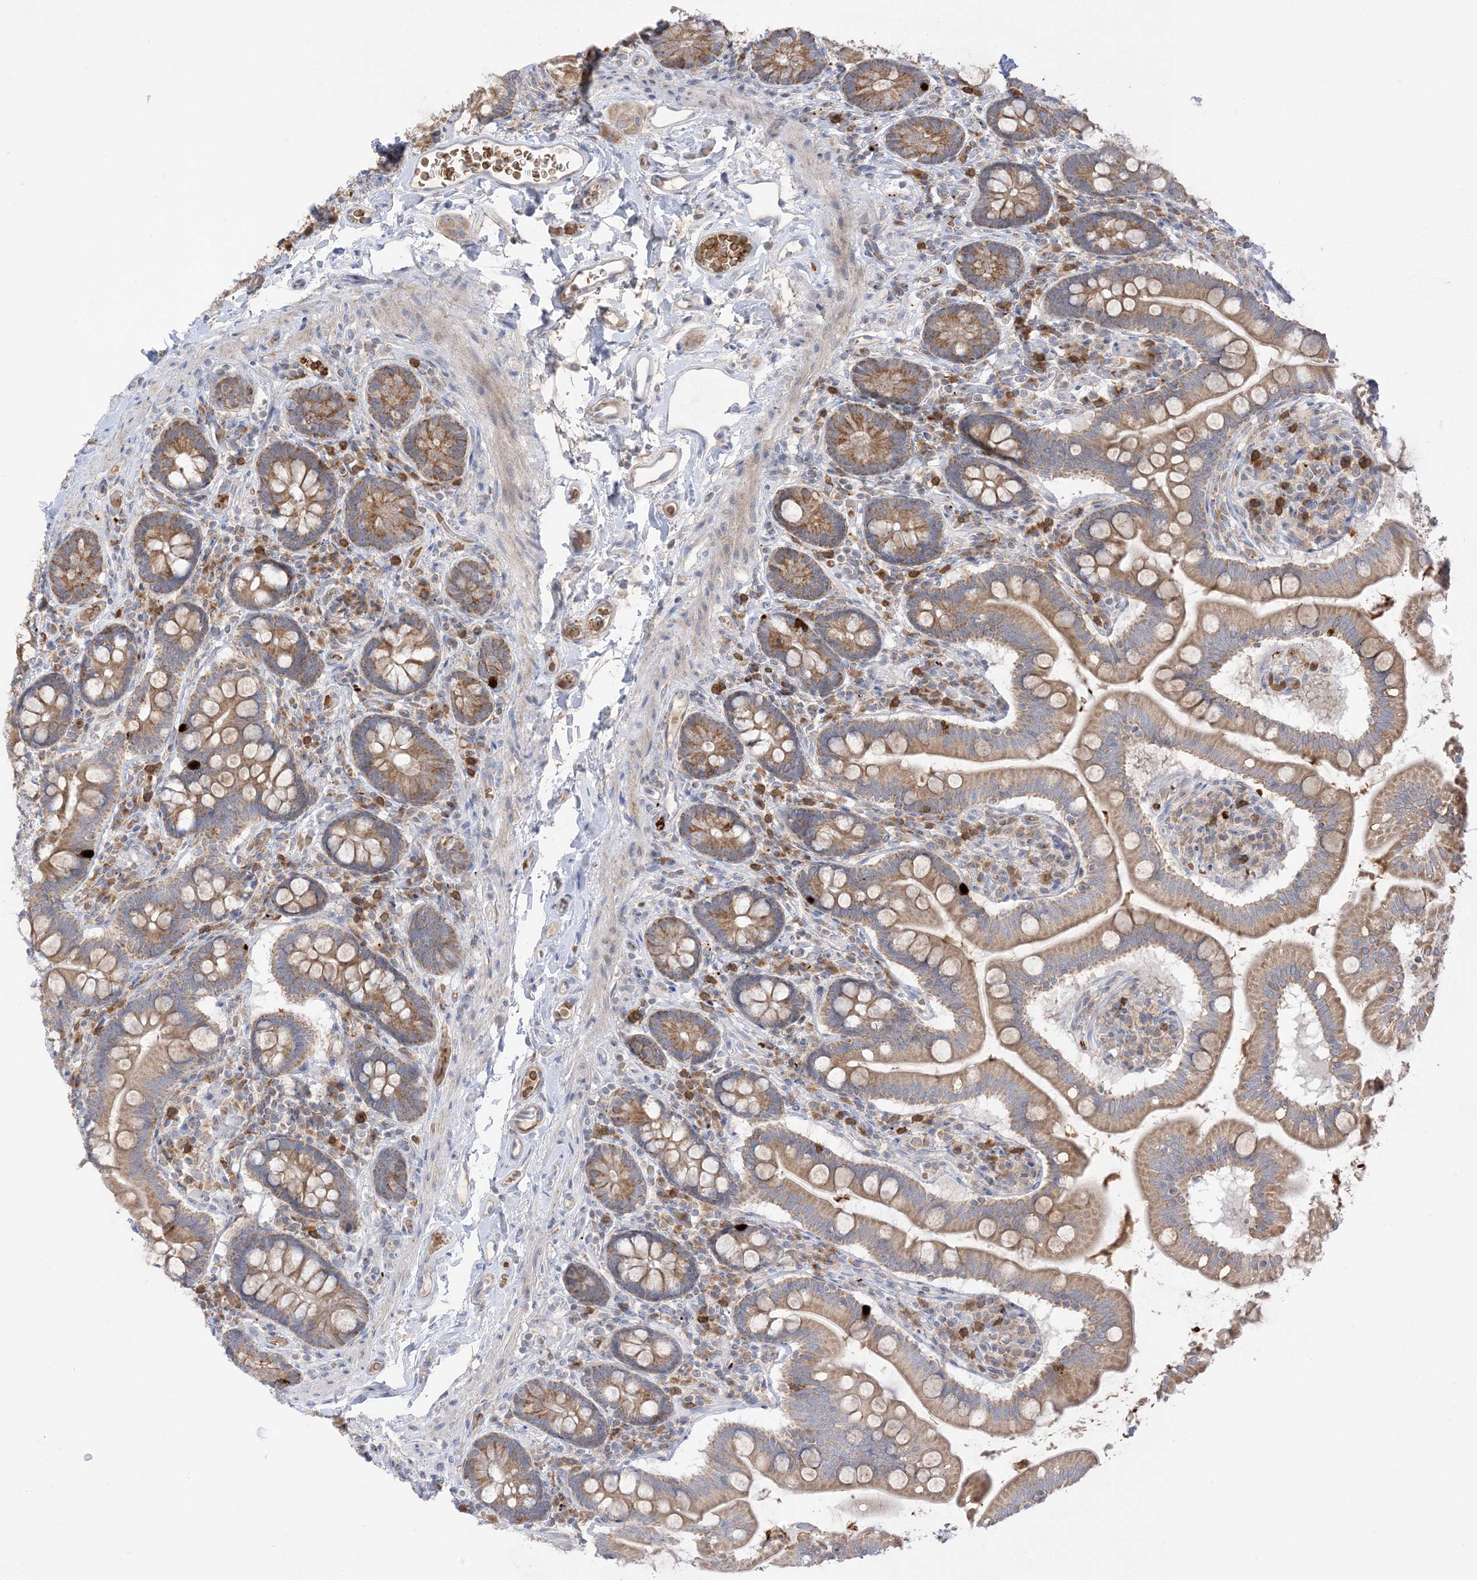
{"staining": {"intensity": "moderate", "quantity": "25%-75%", "location": "cytoplasmic/membranous"}, "tissue": "small intestine", "cell_type": "Glandular cells", "image_type": "normal", "snomed": [{"axis": "morphology", "description": "Normal tissue, NOS"}, {"axis": "topography", "description": "Small intestine"}], "caption": "IHC image of benign small intestine stained for a protein (brown), which demonstrates medium levels of moderate cytoplasmic/membranous expression in approximately 25%-75% of glandular cells.", "gene": "NPPC", "patient": {"sex": "female", "age": 64}}